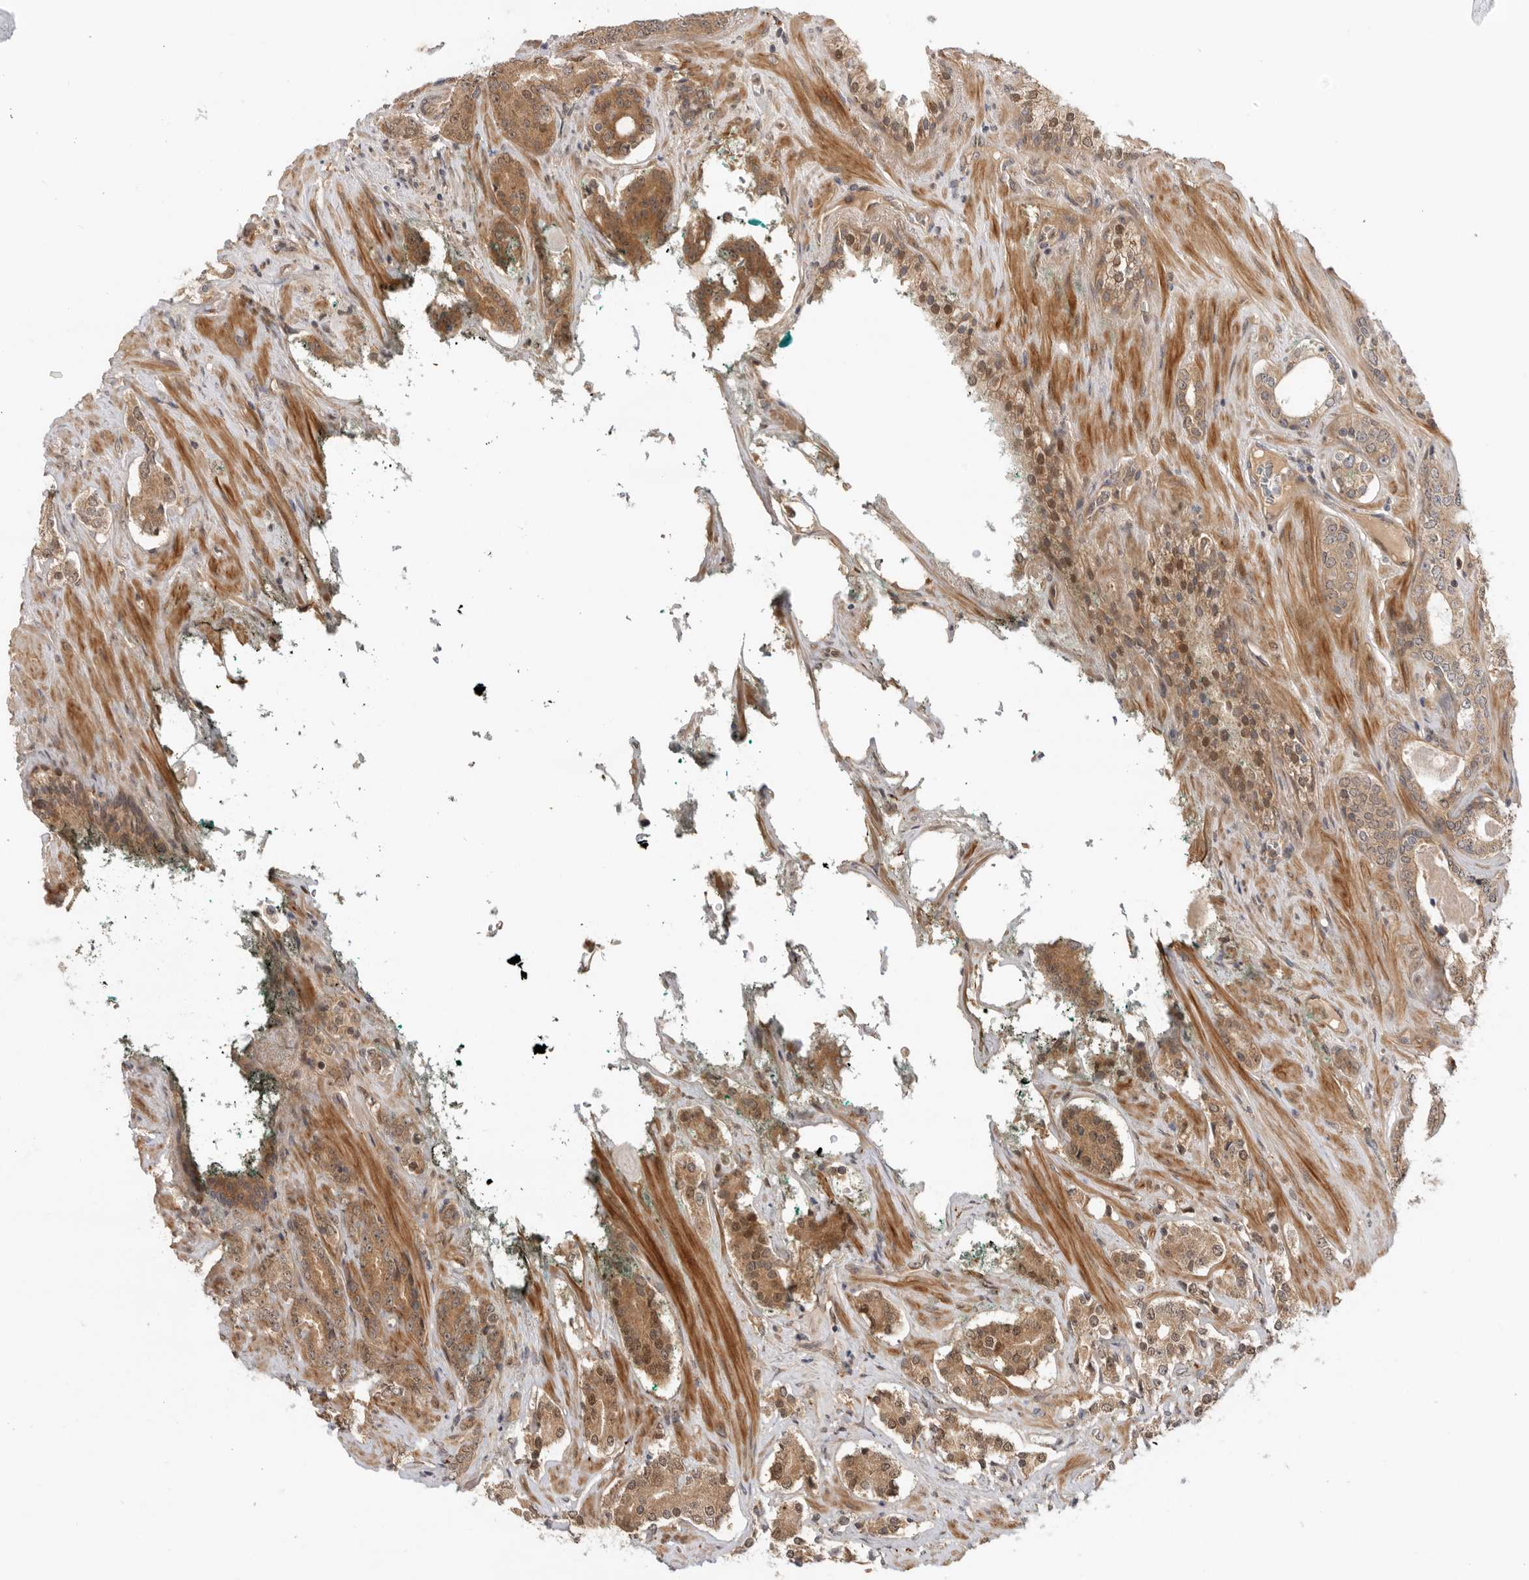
{"staining": {"intensity": "moderate", "quantity": ">75%", "location": "cytoplasmic/membranous"}, "tissue": "prostate cancer", "cell_type": "Tumor cells", "image_type": "cancer", "snomed": [{"axis": "morphology", "description": "Adenocarcinoma, High grade"}, {"axis": "topography", "description": "Prostate"}], "caption": "DAB (3,3'-diaminobenzidine) immunohistochemical staining of human prostate high-grade adenocarcinoma shows moderate cytoplasmic/membranous protein expression in approximately >75% of tumor cells.", "gene": "DCAF8", "patient": {"sex": "male", "age": 71}}